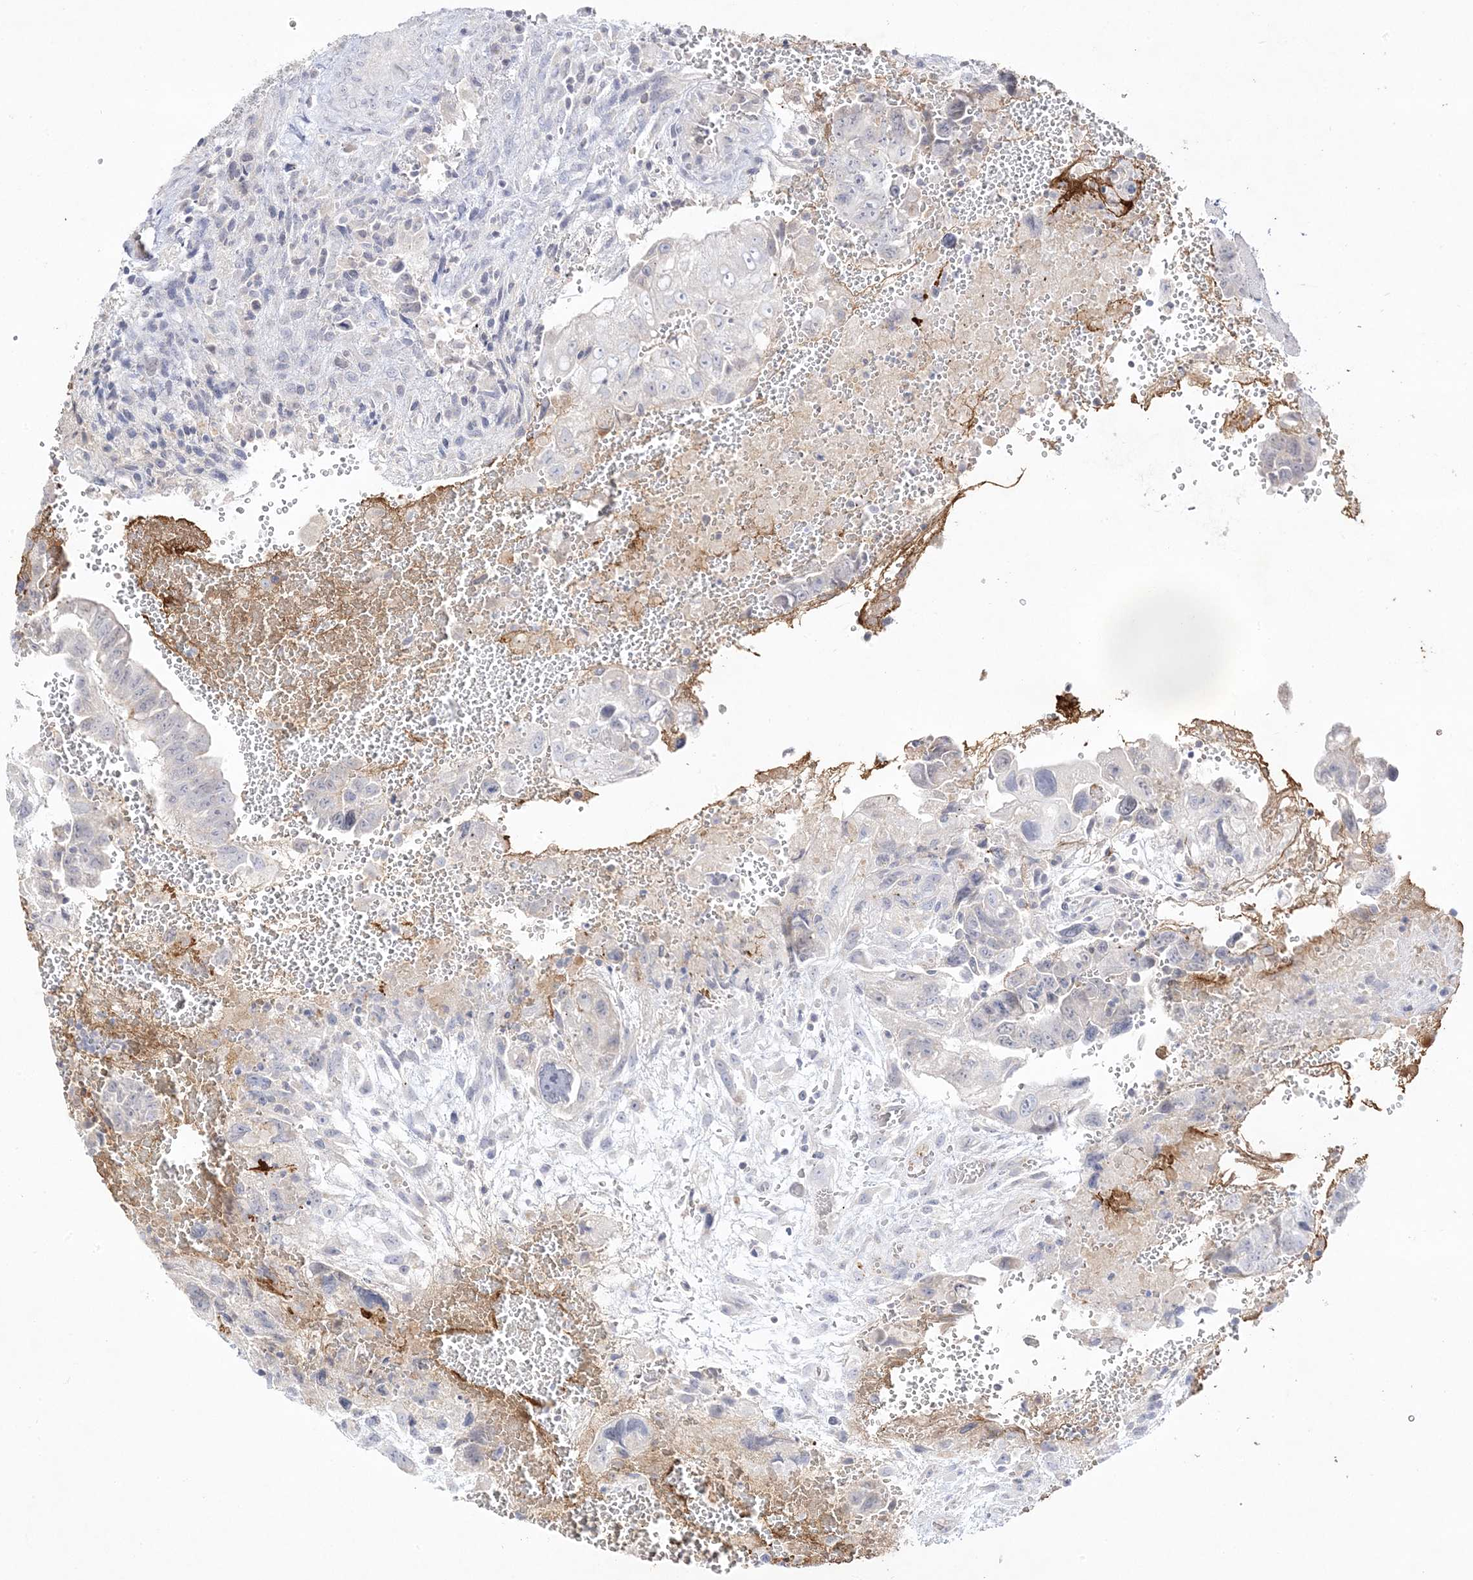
{"staining": {"intensity": "negative", "quantity": "none", "location": "none"}, "tissue": "testis cancer", "cell_type": "Tumor cells", "image_type": "cancer", "snomed": [{"axis": "morphology", "description": "Carcinoma, Embryonal, NOS"}, {"axis": "topography", "description": "Testis"}], "caption": "This is an IHC image of testis cancer. There is no expression in tumor cells.", "gene": "TRANK1", "patient": {"sex": "male", "age": 37}}